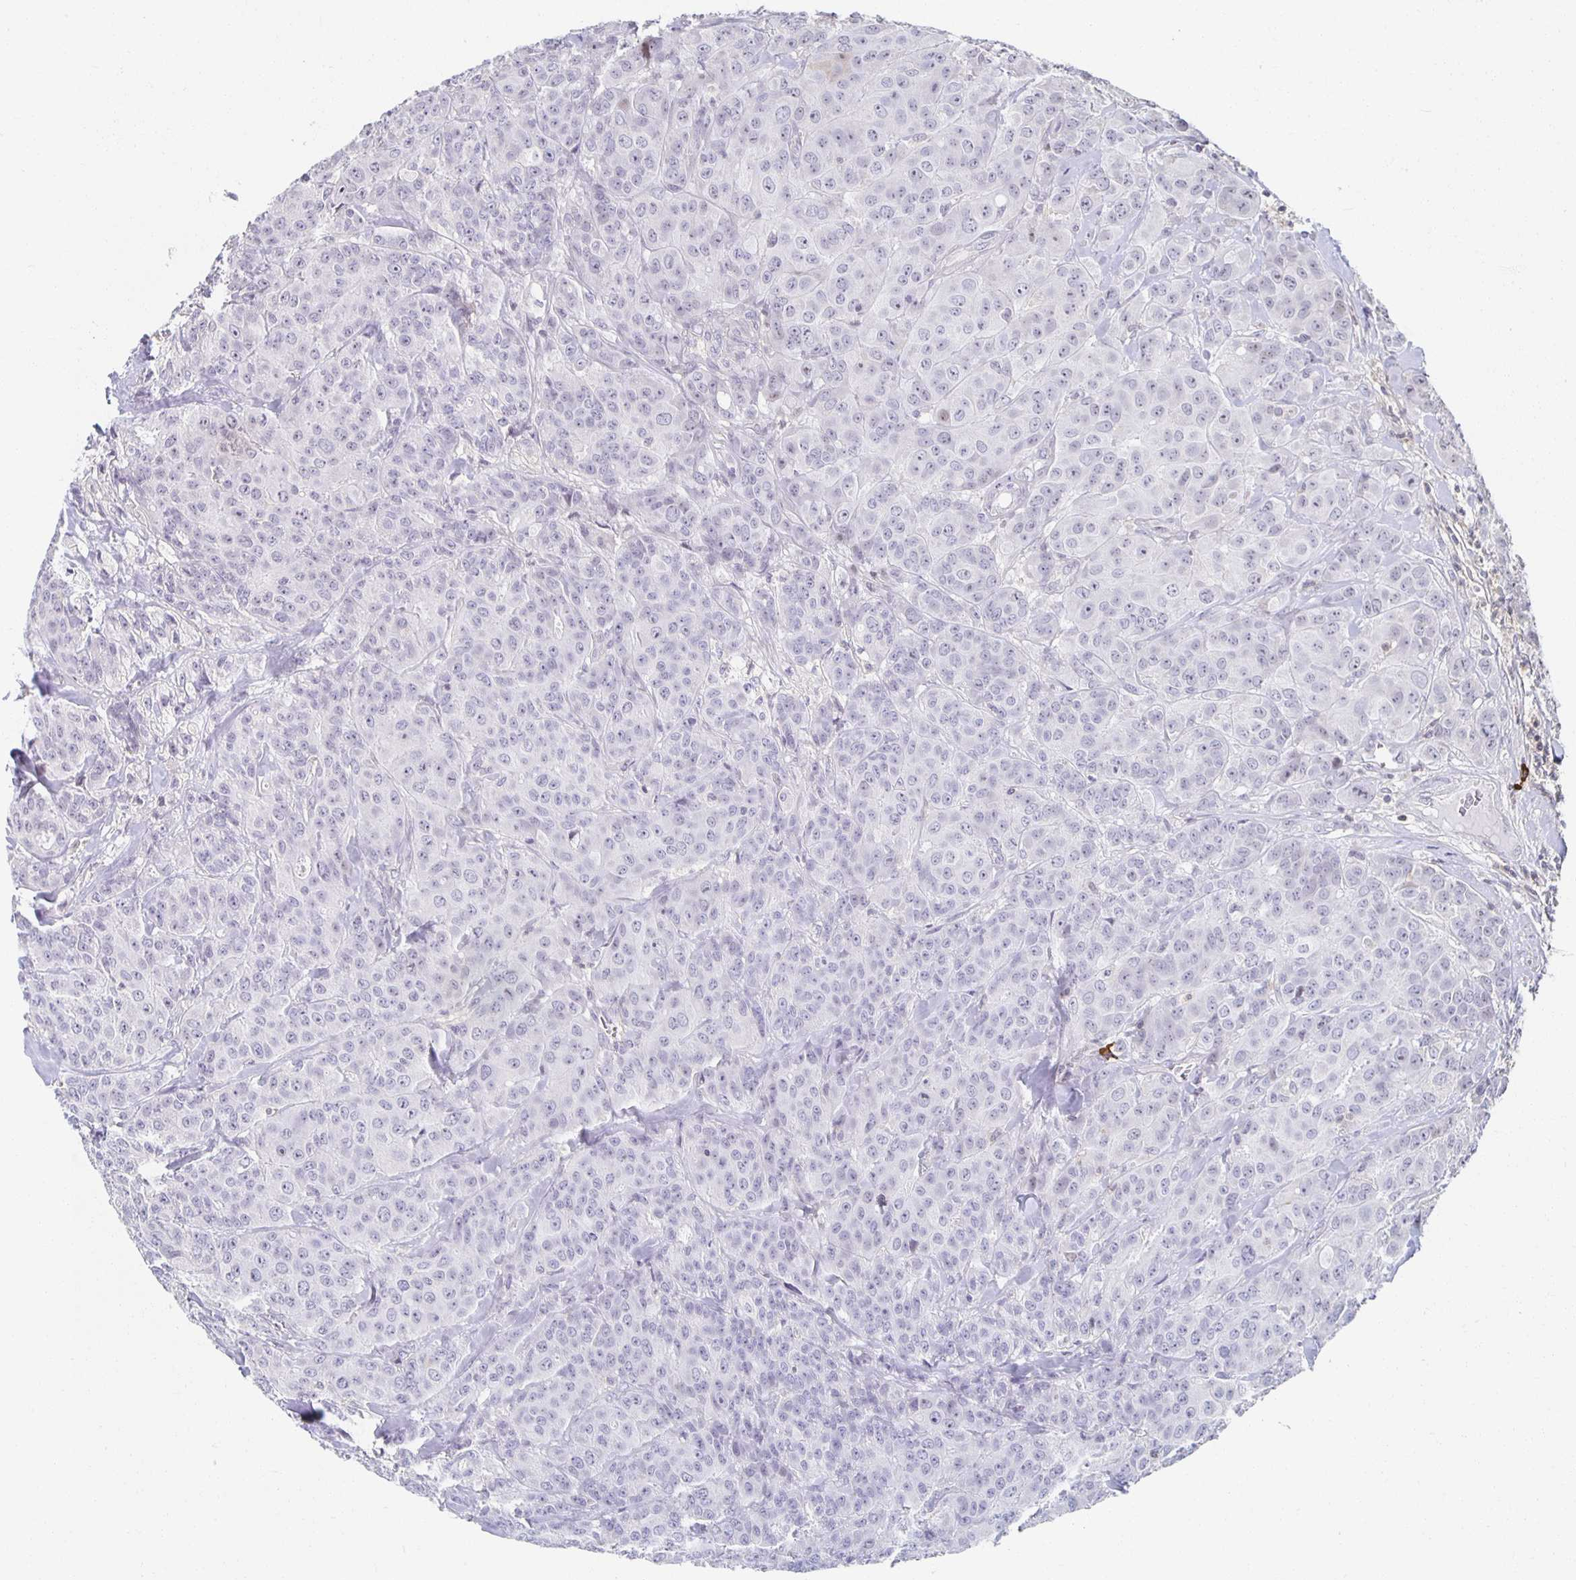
{"staining": {"intensity": "negative", "quantity": "none", "location": "none"}, "tissue": "breast cancer", "cell_type": "Tumor cells", "image_type": "cancer", "snomed": [{"axis": "morphology", "description": "Normal tissue, NOS"}, {"axis": "morphology", "description": "Duct carcinoma"}, {"axis": "topography", "description": "Breast"}], "caption": "High power microscopy micrograph of an immunohistochemistry (IHC) histopathology image of intraductal carcinoma (breast), revealing no significant positivity in tumor cells.", "gene": "ZNF692", "patient": {"sex": "female", "age": 43}}